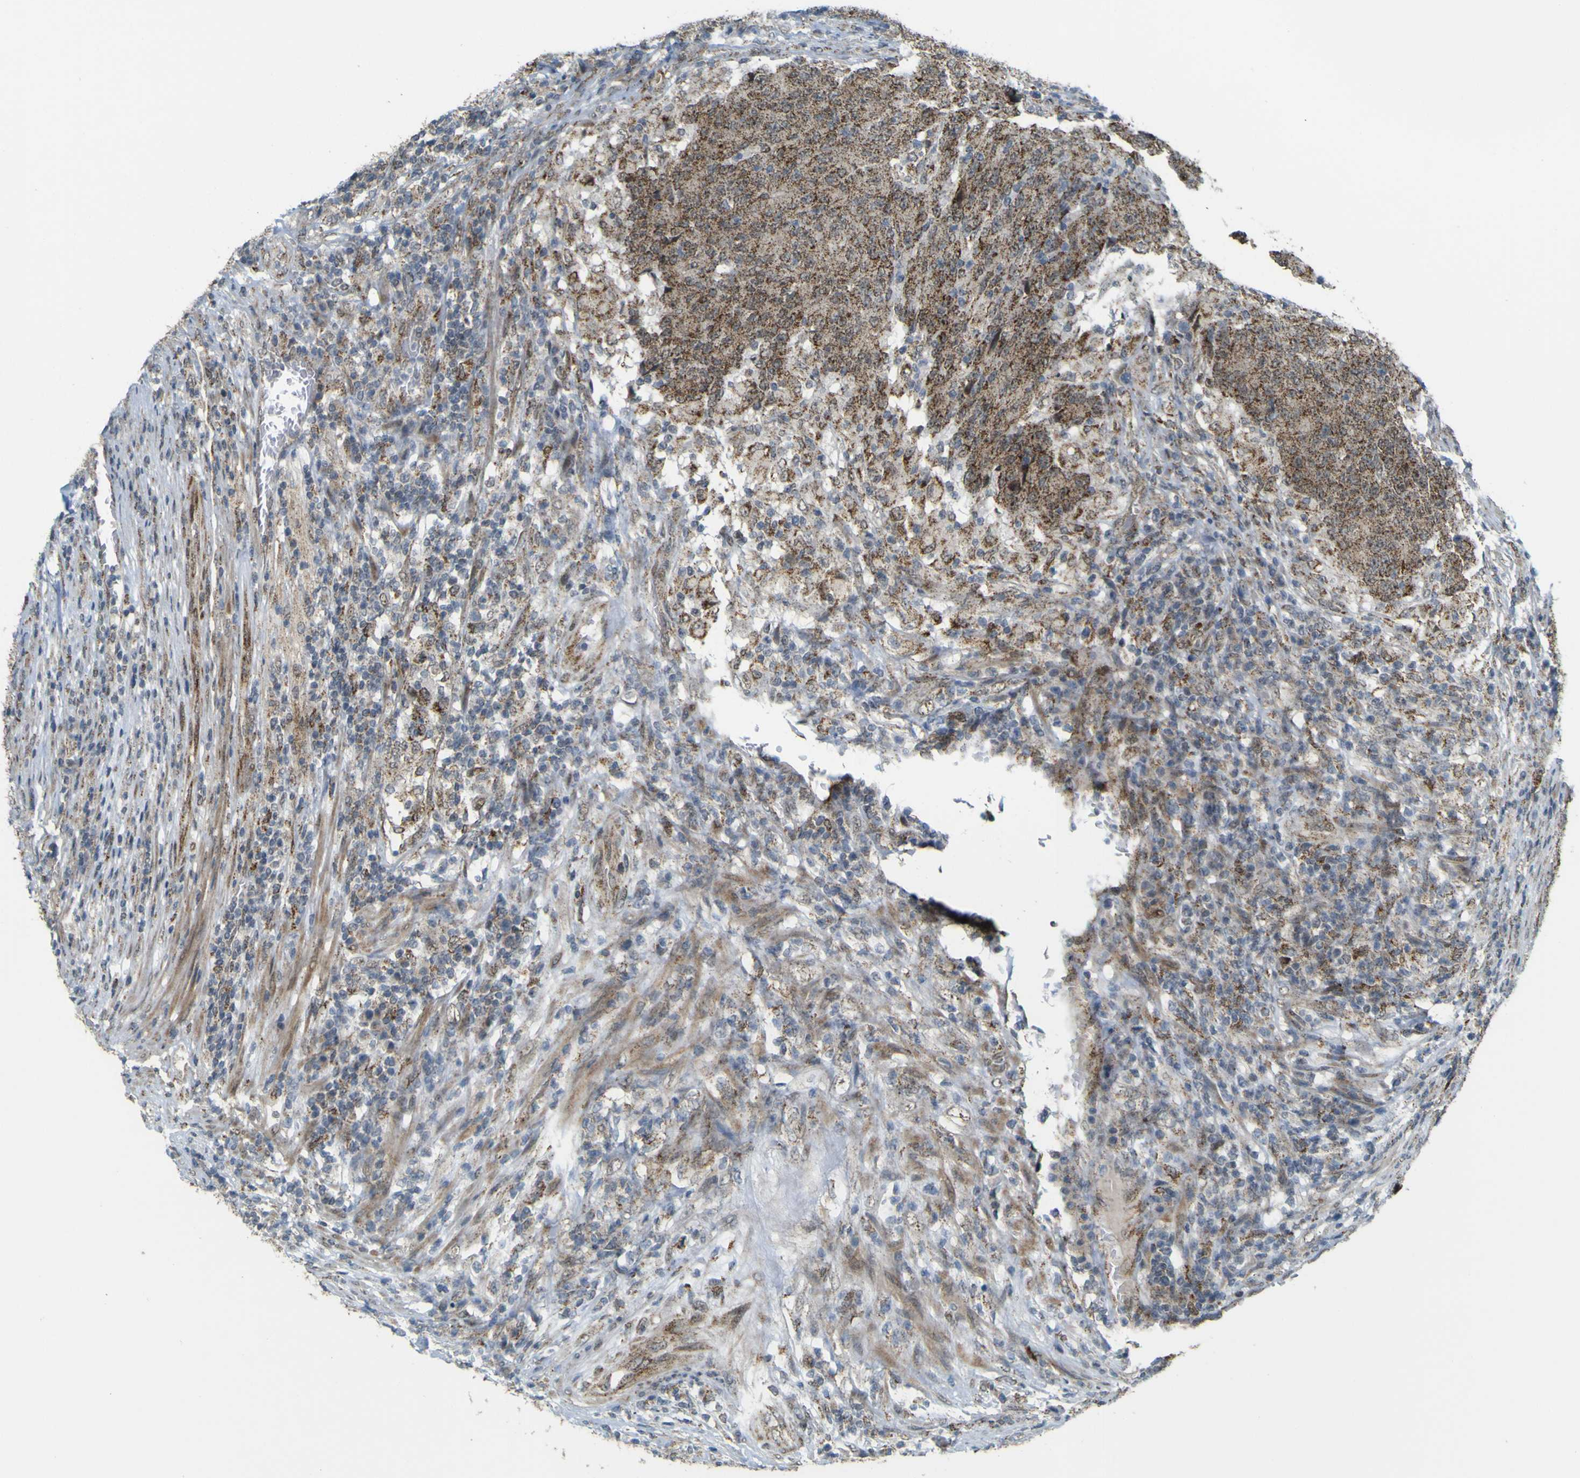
{"staining": {"intensity": "strong", "quantity": ">75%", "location": "cytoplasmic/membranous"}, "tissue": "colorectal cancer", "cell_type": "Tumor cells", "image_type": "cancer", "snomed": [{"axis": "morphology", "description": "Normal tissue, NOS"}, {"axis": "morphology", "description": "Adenocarcinoma, NOS"}, {"axis": "topography", "description": "Colon"}], "caption": "A high amount of strong cytoplasmic/membranous expression is identified in about >75% of tumor cells in colorectal cancer (adenocarcinoma) tissue.", "gene": "ACBD5", "patient": {"sex": "female", "age": 75}}